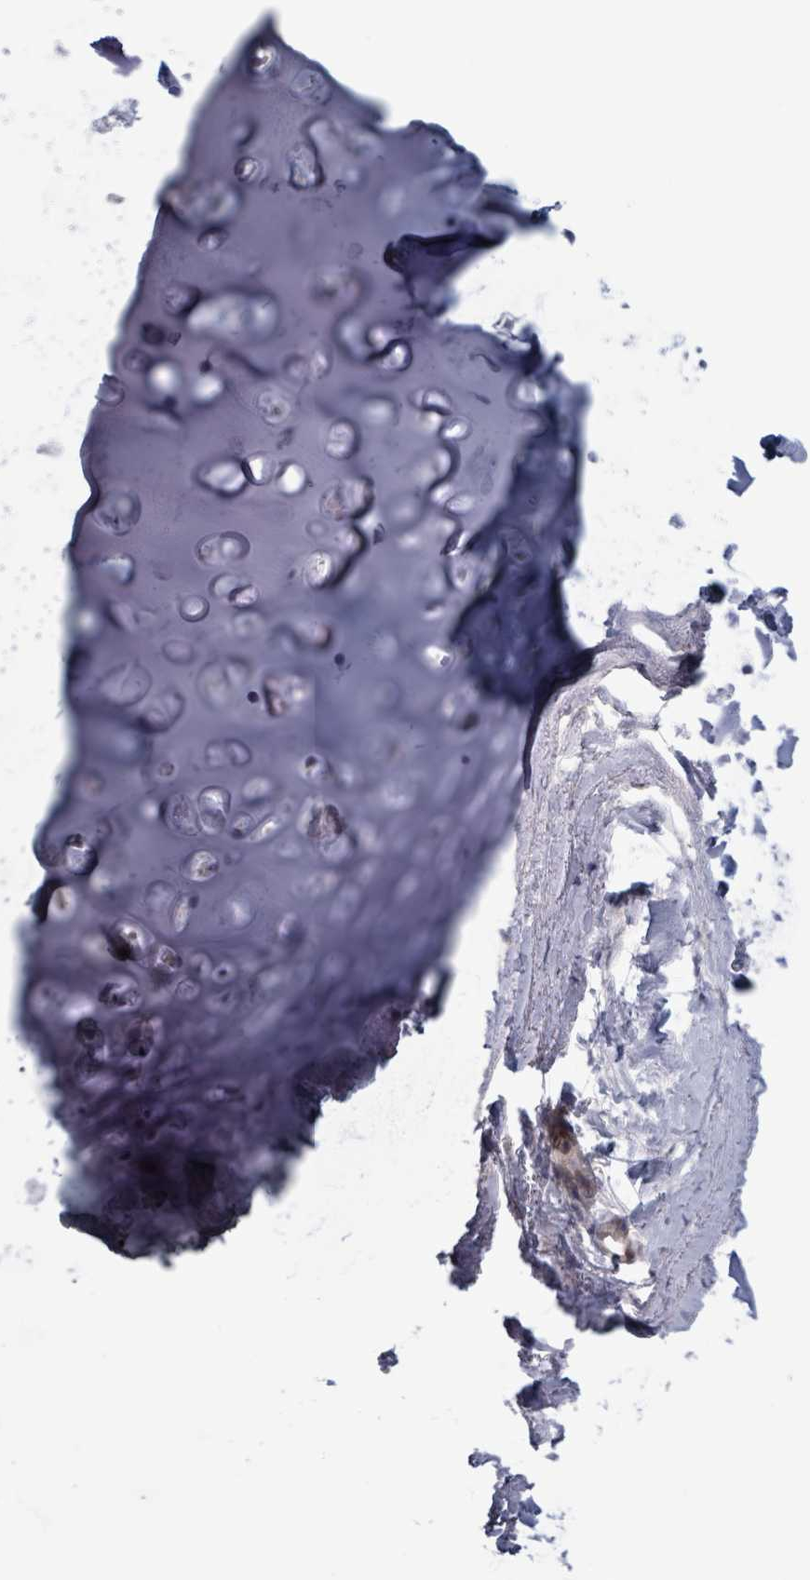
{"staining": {"intensity": "negative", "quantity": "none", "location": "none"}, "tissue": "adipose tissue", "cell_type": "Adipocytes", "image_type": "normal", "snomed": [{"axis": "morphology", "description": "Normal tissue, NOS"}, {"axis": "topography", "description": "Lymph node"}, {"axis": "topography", "description": "Cartilage tissue"}, {"axis": "topography", "description": "Bronchus"}], "caption": "DAB immunohistochemical staining of normal adipose tissue shows no significant expression in adipocytes. Brightfield microscopy of immunohistochemistry (IHC) stained with DAB (brown) and hematoxylin (blue), captured at high magnification.", "gene": "FKBP1A", "patient": {"sex": "female", "age": 70}}